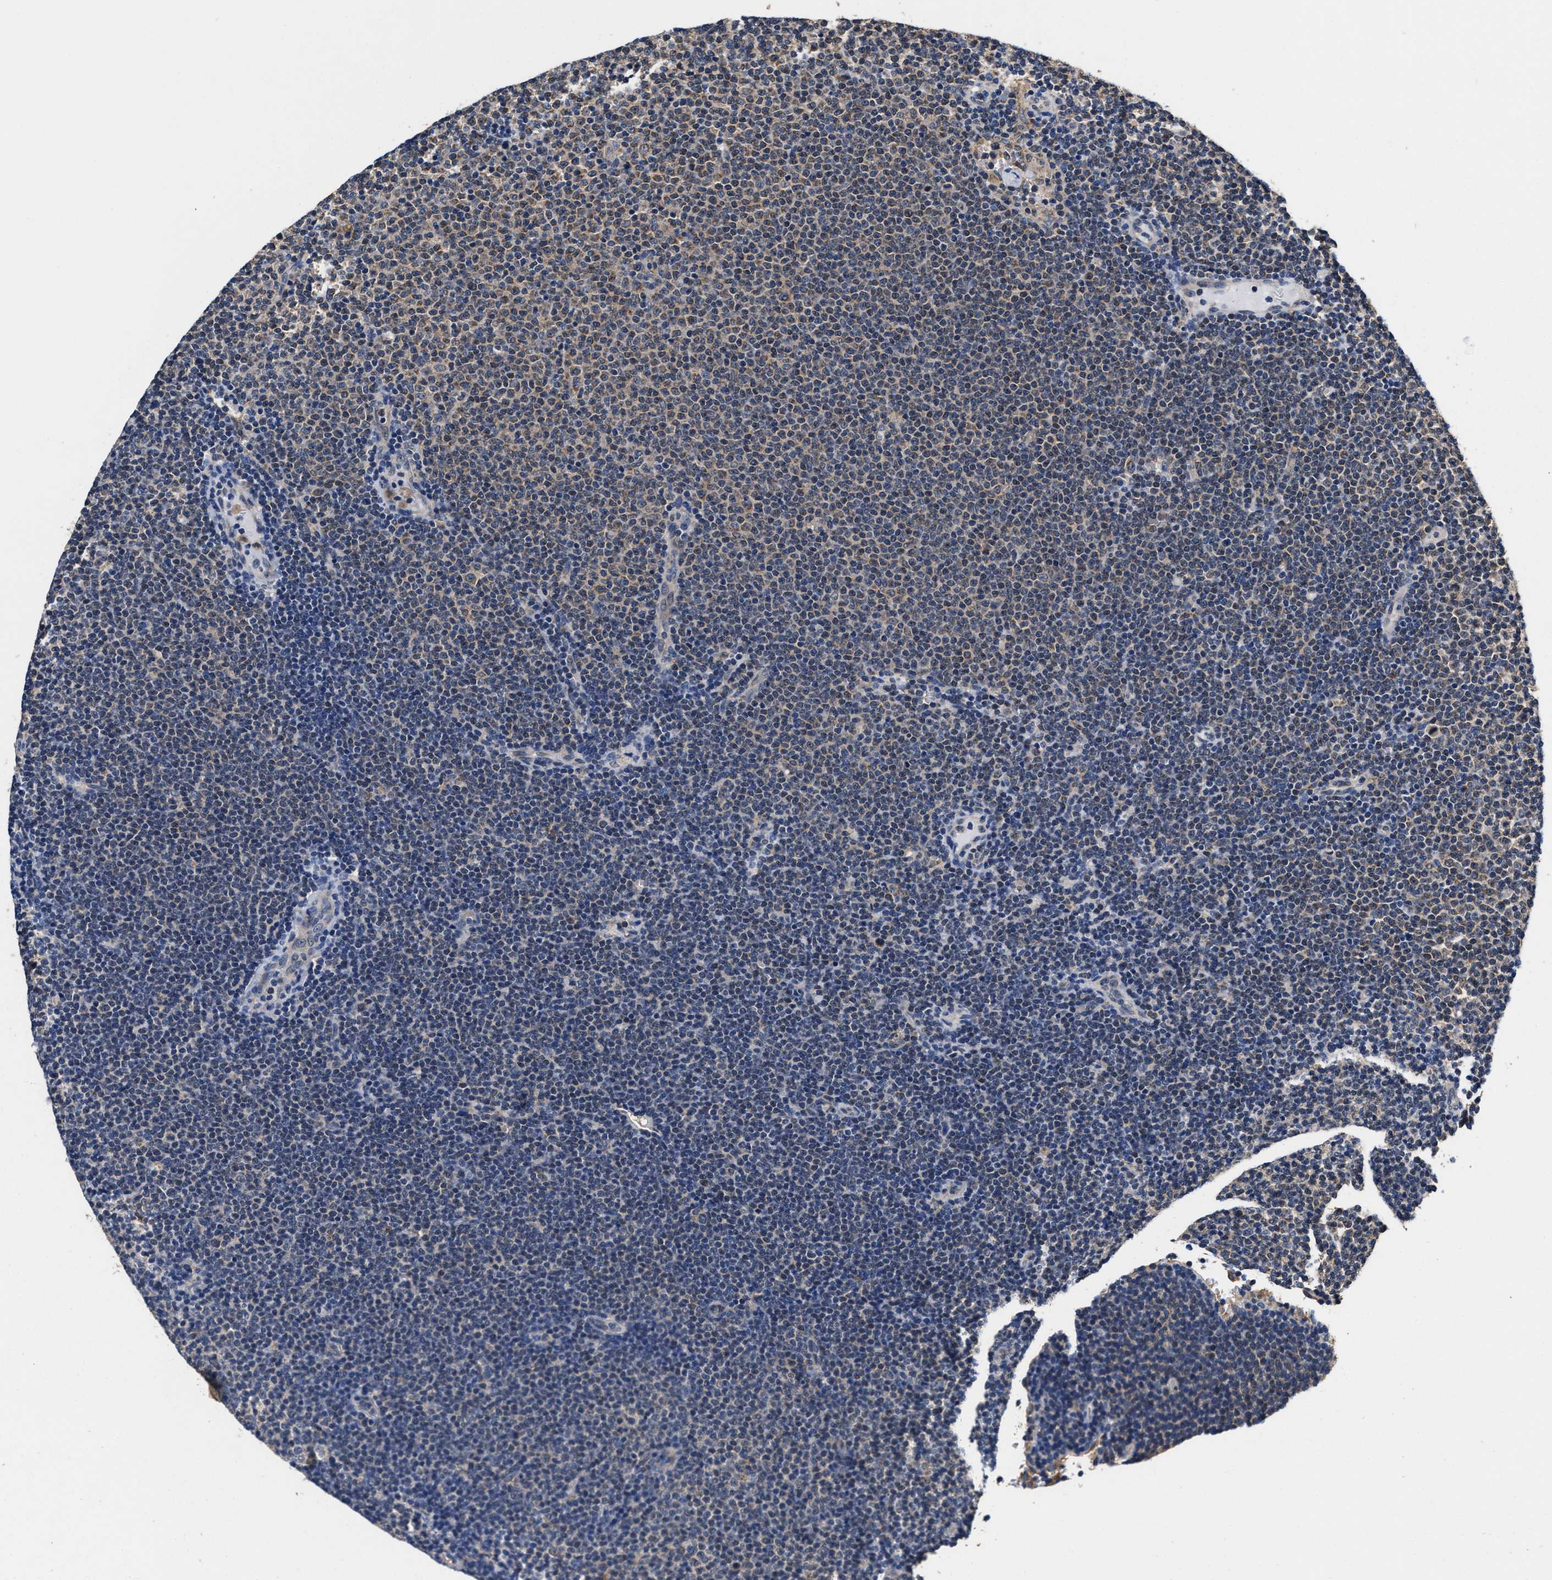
{"staining": {"intensity": "weak", "quantity": "<25%", "location": "cytoplasmic/membranous"}, "tissue": "lymphoma", "cell_type": "Tumor cells", "image_type": "cancer", "snomed": [{"axis": "morphology", "description": "Malignant lymphoma, non-Hodgkin's type, Low grade"}, {"axis": "topography", "description": "Lymph node"}], "caption": "IHC photomicrograph of neoplastic tissue: lymphoma stained with DAB reveals no significant protein staining in tumor cells.", "gene": "ACLY", "patient": {"sex": "female", "age": 53}}